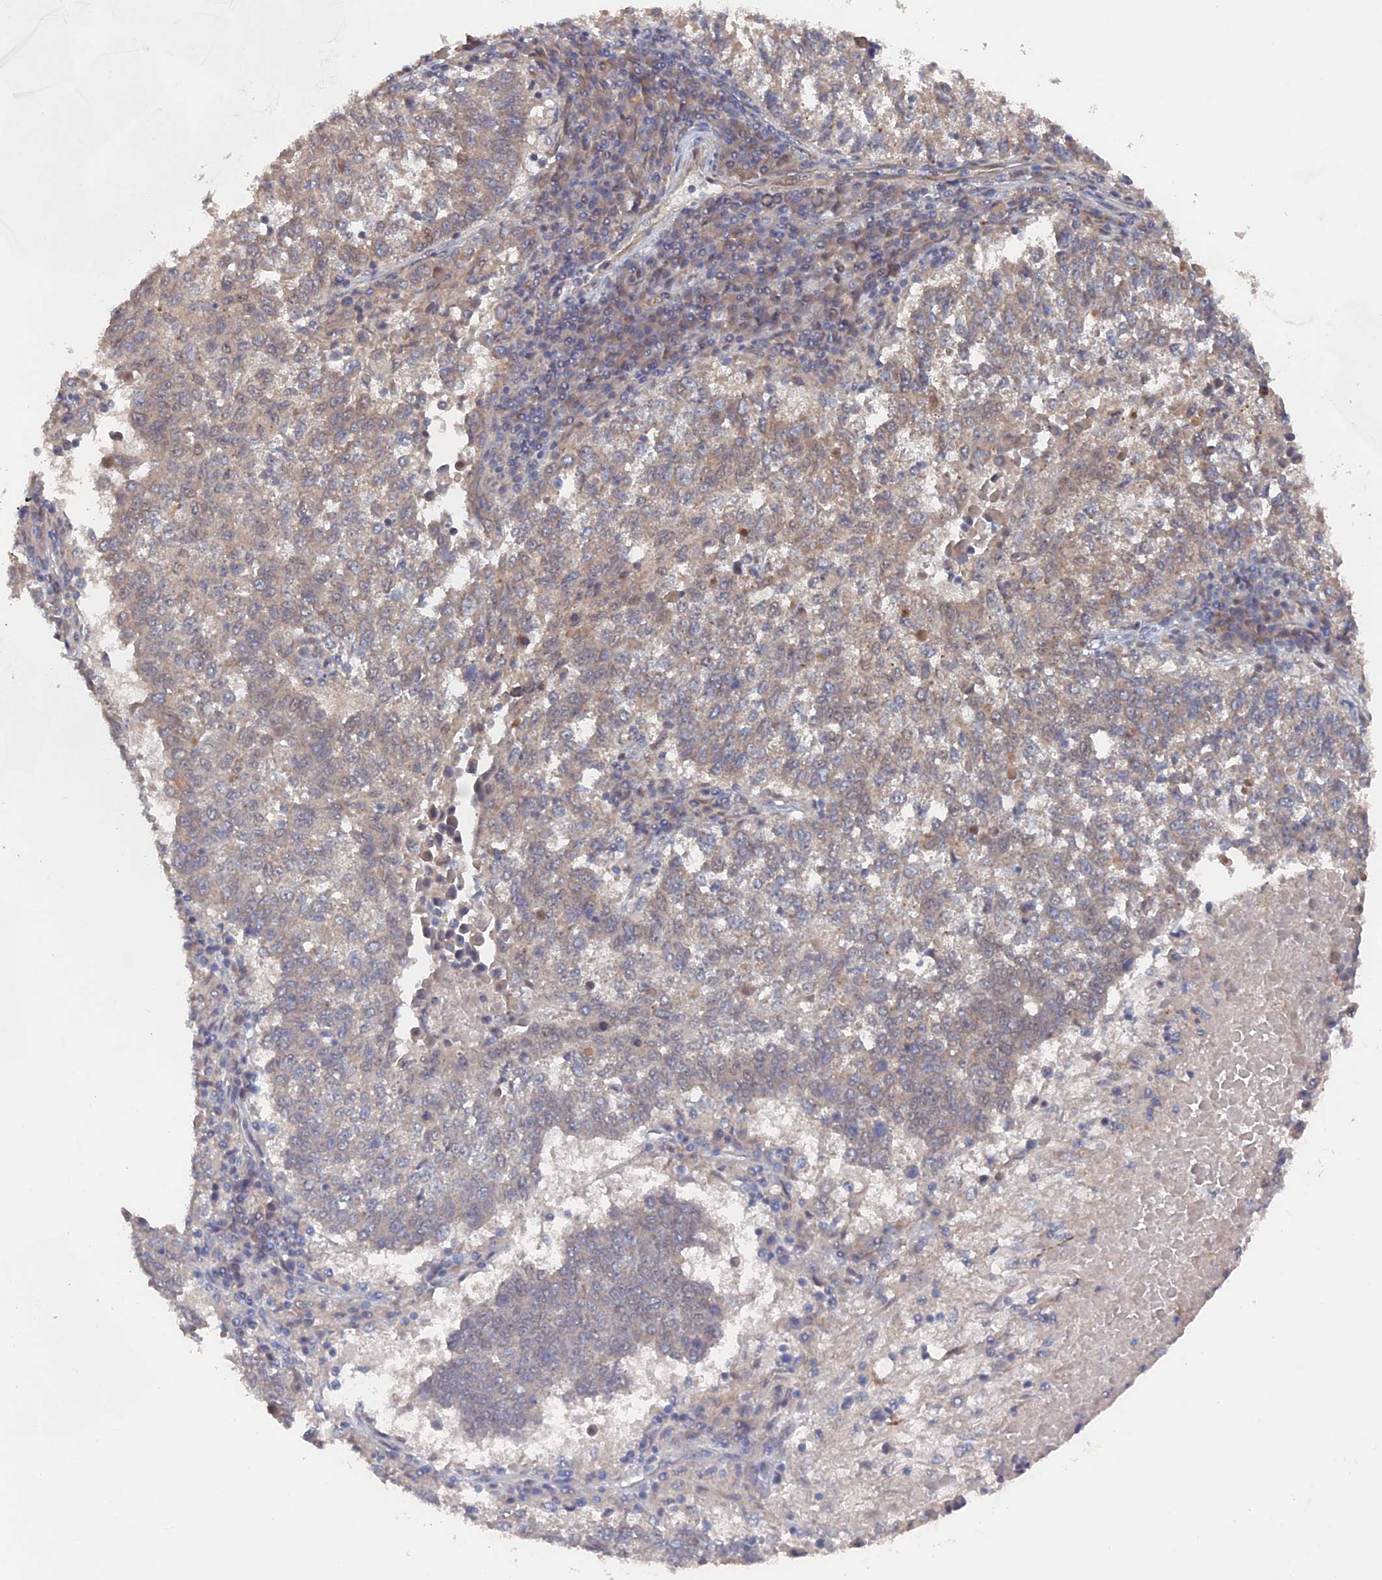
{"staining": {"intensity": "weak", "quantity": "<25%", "location": "nuclear"}, "tissue": "lung cancer", "cell_type": "Tumor cells", "image_type": "cancer", "snomed": [{"axis": "morphology", "description": "Squamous cell carcinoma, NOS"}, {"axis": "topography", "description": "Lung"}], "caption": "This is an IHC histopathology image of human lung cancer (squamous cell carcinoma). There is no expression in tumor cells.", "gene": "ELOVL6", "patient": {"sex": "male", "age": 73}}